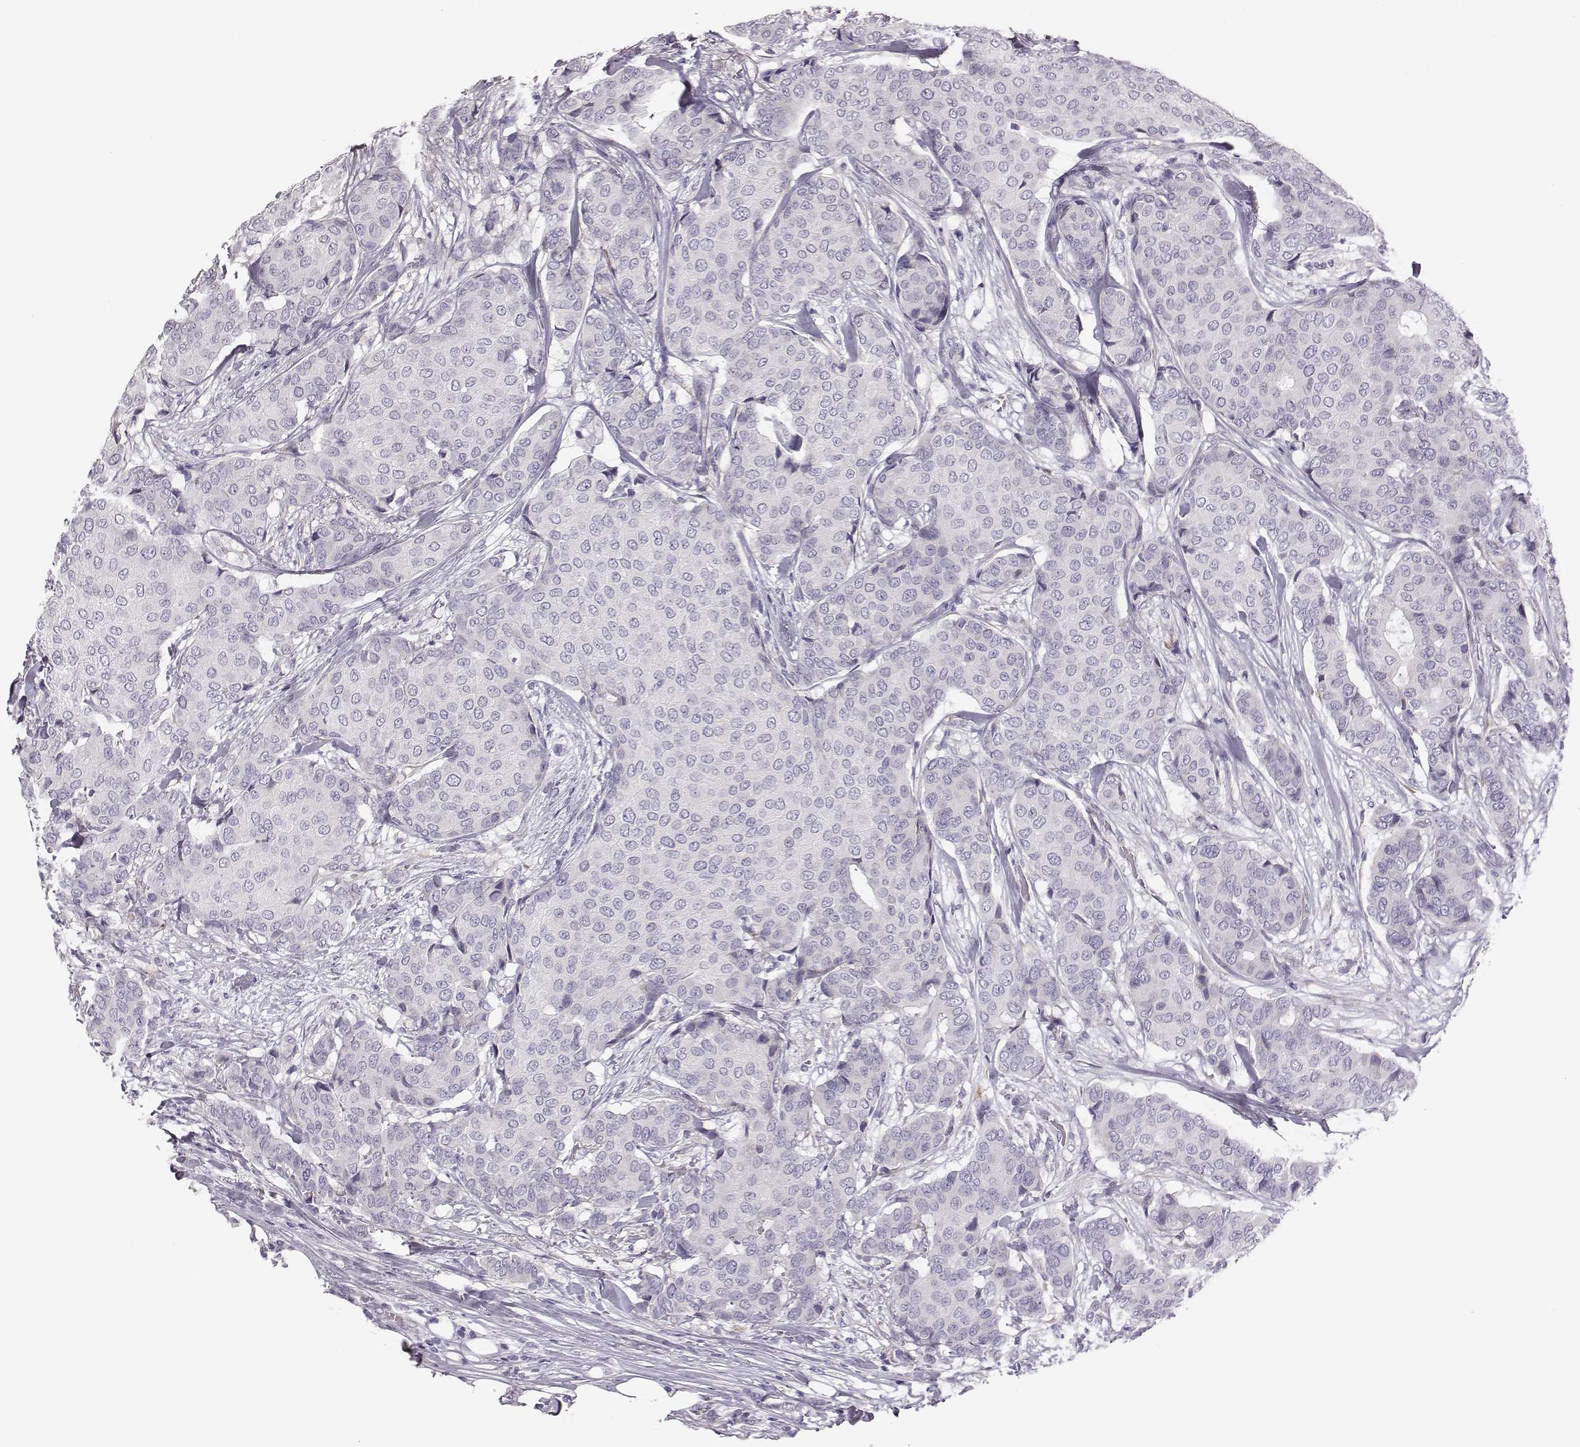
{"staining": {"intensity": "negative", "quantity": "none", "location": "none"}, "tissue": "breast cancer", "cell_type": "Tumor cells", "image_type": "cancer", "snomed": [{"axis": "morphology", "description": "Duct carcinoma"}, {"axis": "topography", "description": "Breast"}], "caption": "This is a micrograph of immunohistochemistry (IHC) staining of infiltrating ductal carcinoma (breast), which shows no positivity in tumor cells. The staining is performed using DAB brown chromogen with nuclei counter-stained in using hematoxylin.", "gene": "GUCA1A", "patient": {"sex": "female", "age": 75}}